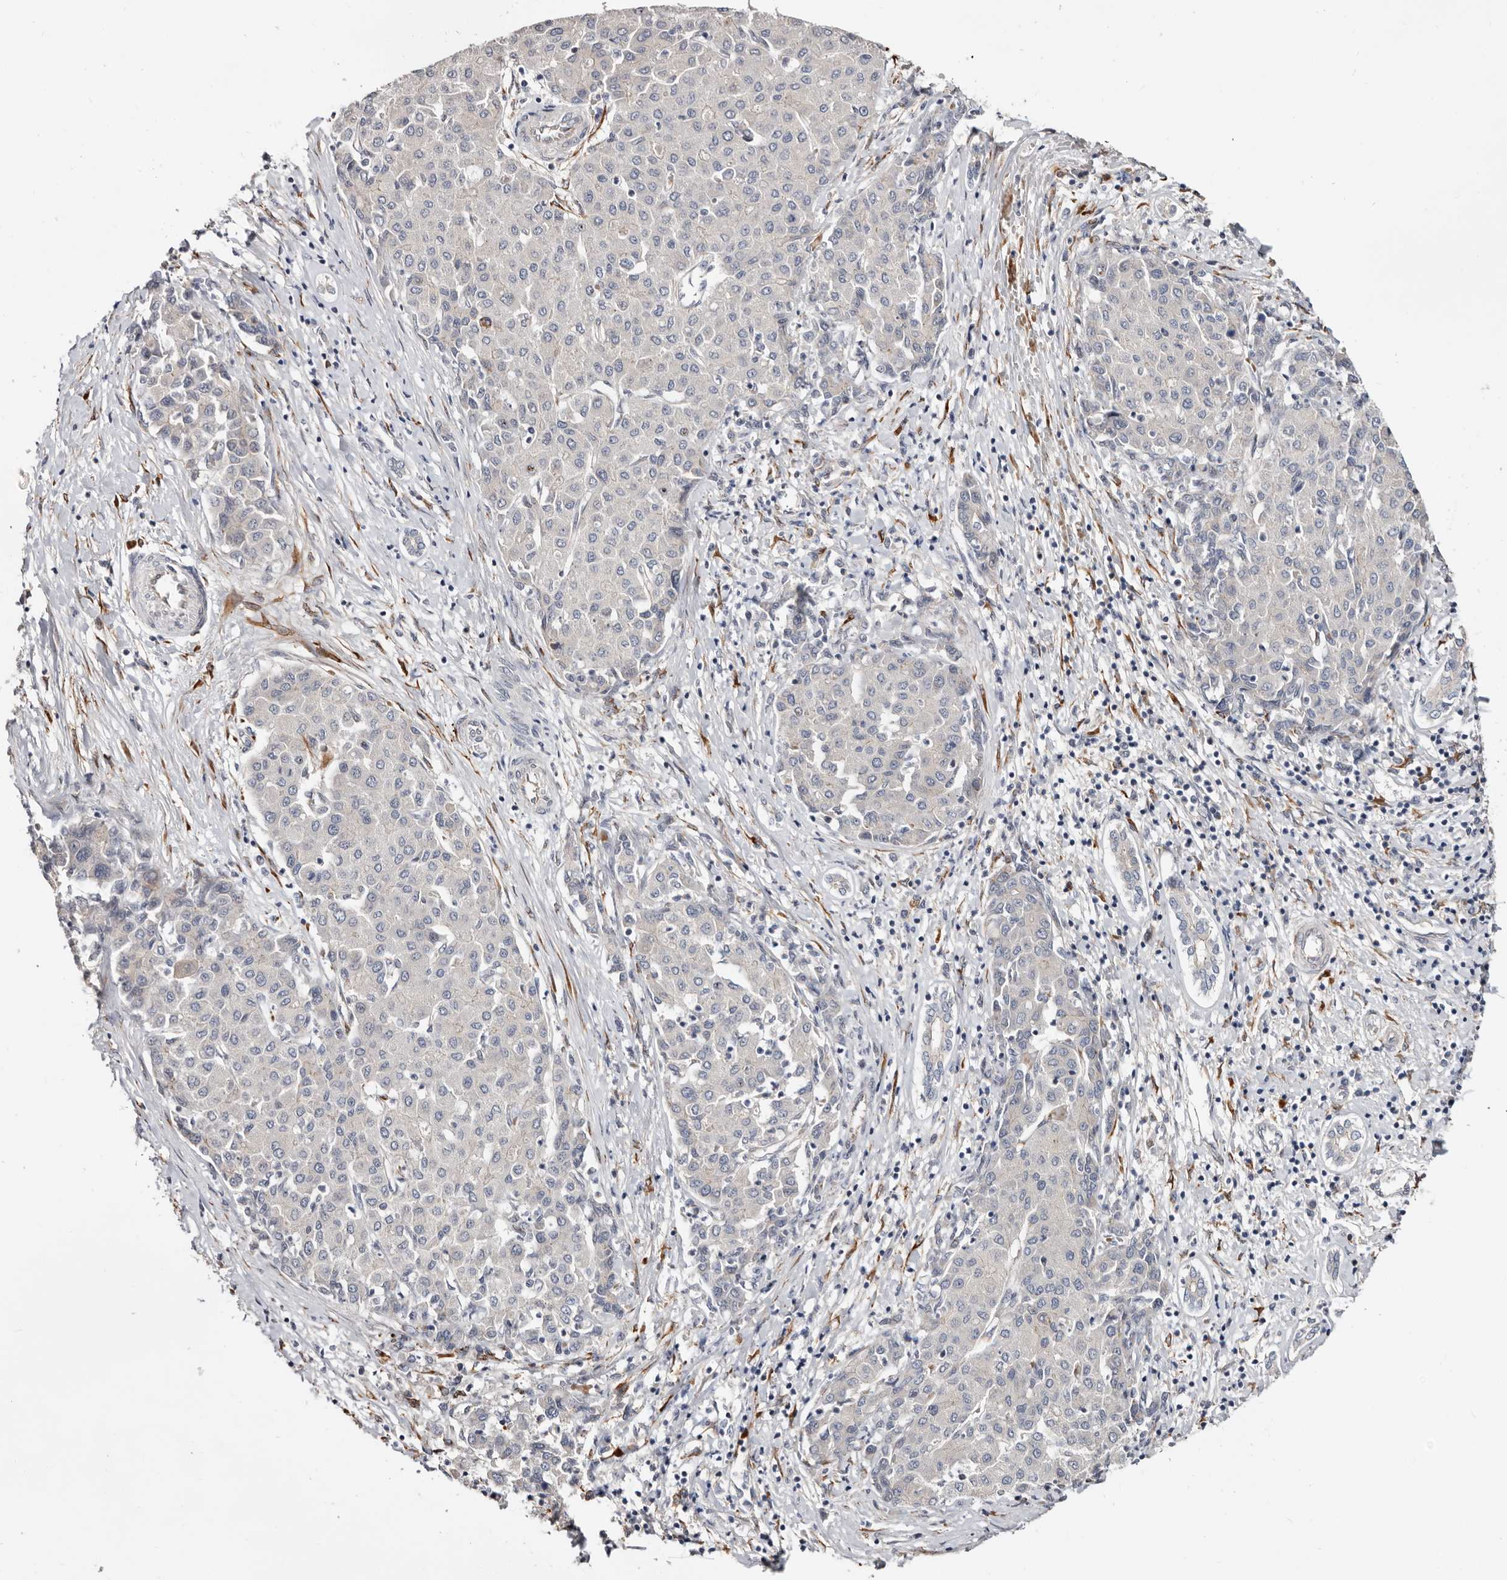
{"staining": {"intensity": "negative", "quantity": "none", "location": "none"}, "tissue": "liver cancer", "cell_type": "Tumor cells", "image_type": "cancer", "snomed": [{"axis": "morphology", "description": "Carcinoma, Hepatocellular, NOS"}, {"axis": "topography", "description": "Liver"}], "caption": "Immunohistochemistry histopathology image of human liver hepatocellular carcinoma stained for a protein (brown), which shows no expression in tumor cells.", "gene": "USH1C", "patient": {"sex": "male", "age": 65}}